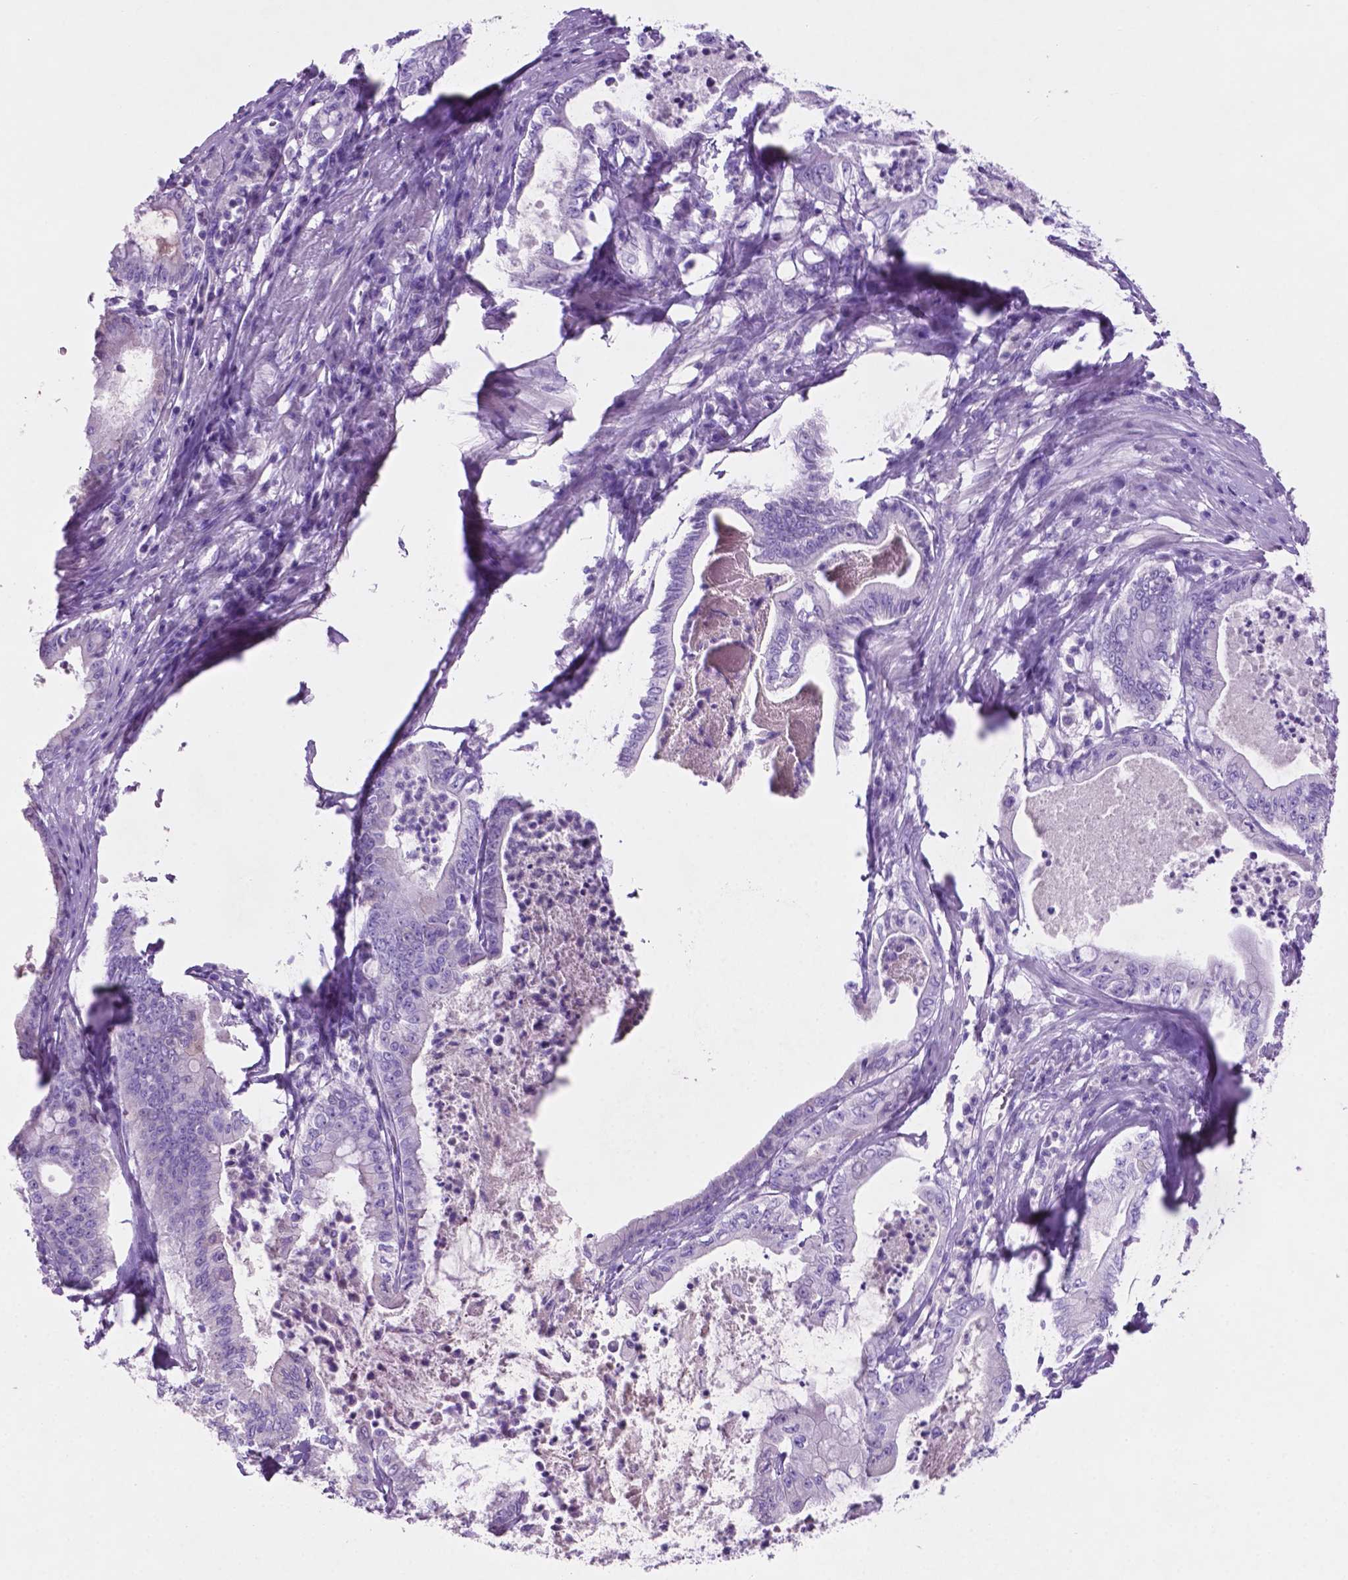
{"staining": {"intensity": "negative", "quantity": "none", "location": "none"}, "tissue": "pancreatic cancer", "cell_type": "Tumor cells", "image_type": "cancer", "snomed": [{"axis": "morphology", "description": "Adenocarcinoma, NOS"}, {"axis": "topography", "description": "Pancreas"}], "caption": "Tumor cells show no significant protein positivity in adenocarcinoma (pancreatic). The staining is performed using DAB brown chromogen with nuclei counter-stained in using hematoxylin.", "gene": "POU4F1", "patient": {"sex": "male", "age": 71}}